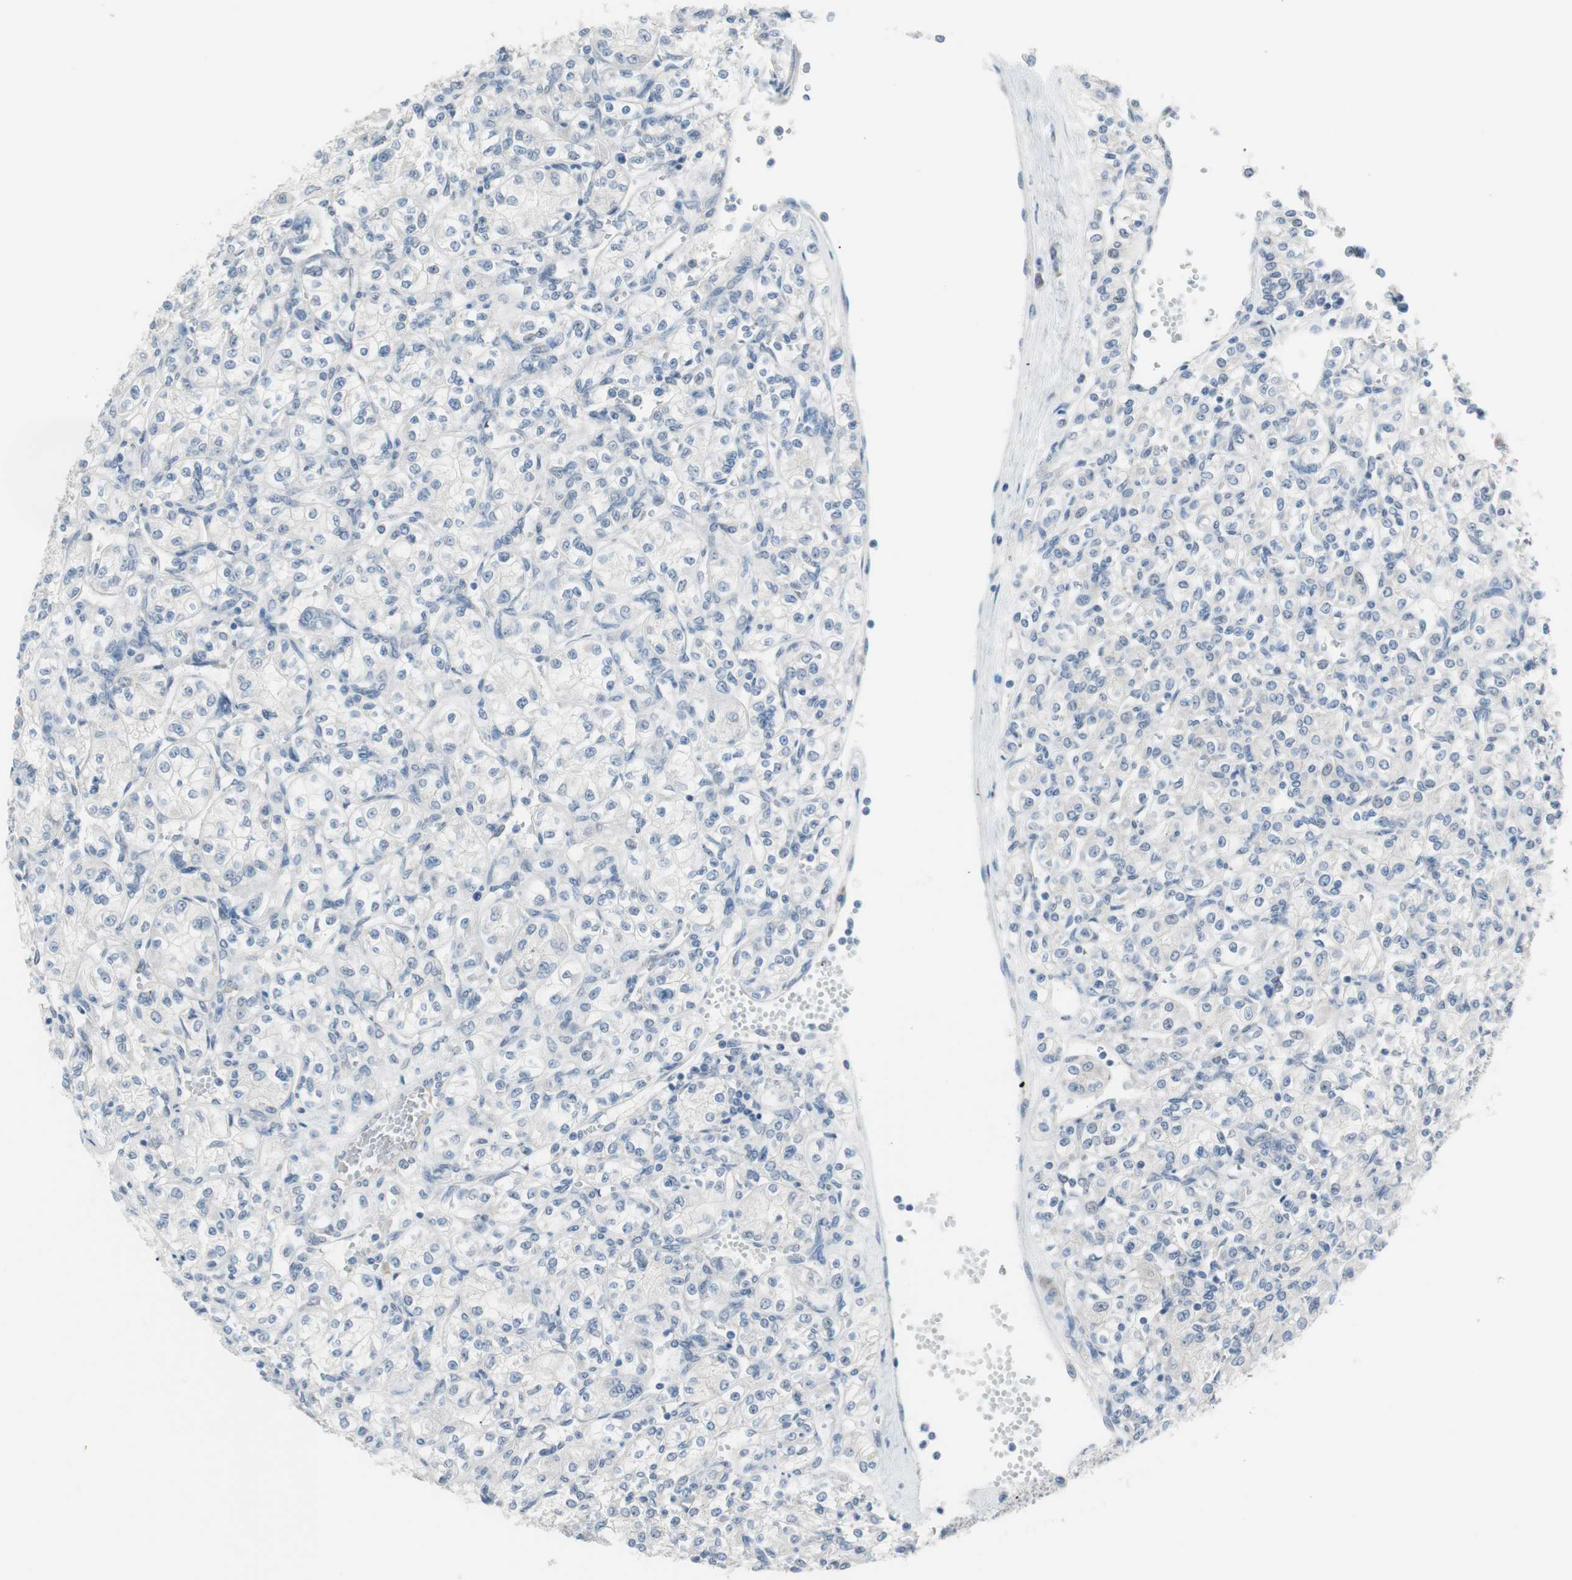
{"staining": {"intensity": "negative", "quantity": "none", "location": "none"}, "tissue": "renal cancer", "cell_type": "Tumor cells", "image_type": "cancer", "snomed": [{"axis": "morphology", "description": "Adenocarcinoma, NOS"}, {"axis": "topography", "description": "Kidney"}], "caption": "Human renal cancer (adenocarcinoma) stained for a protein using immunohistochemistry displays no positivity in tumor cells.", "gene": "GRHL1", "patient": {"sex": "male", "age": 77}}